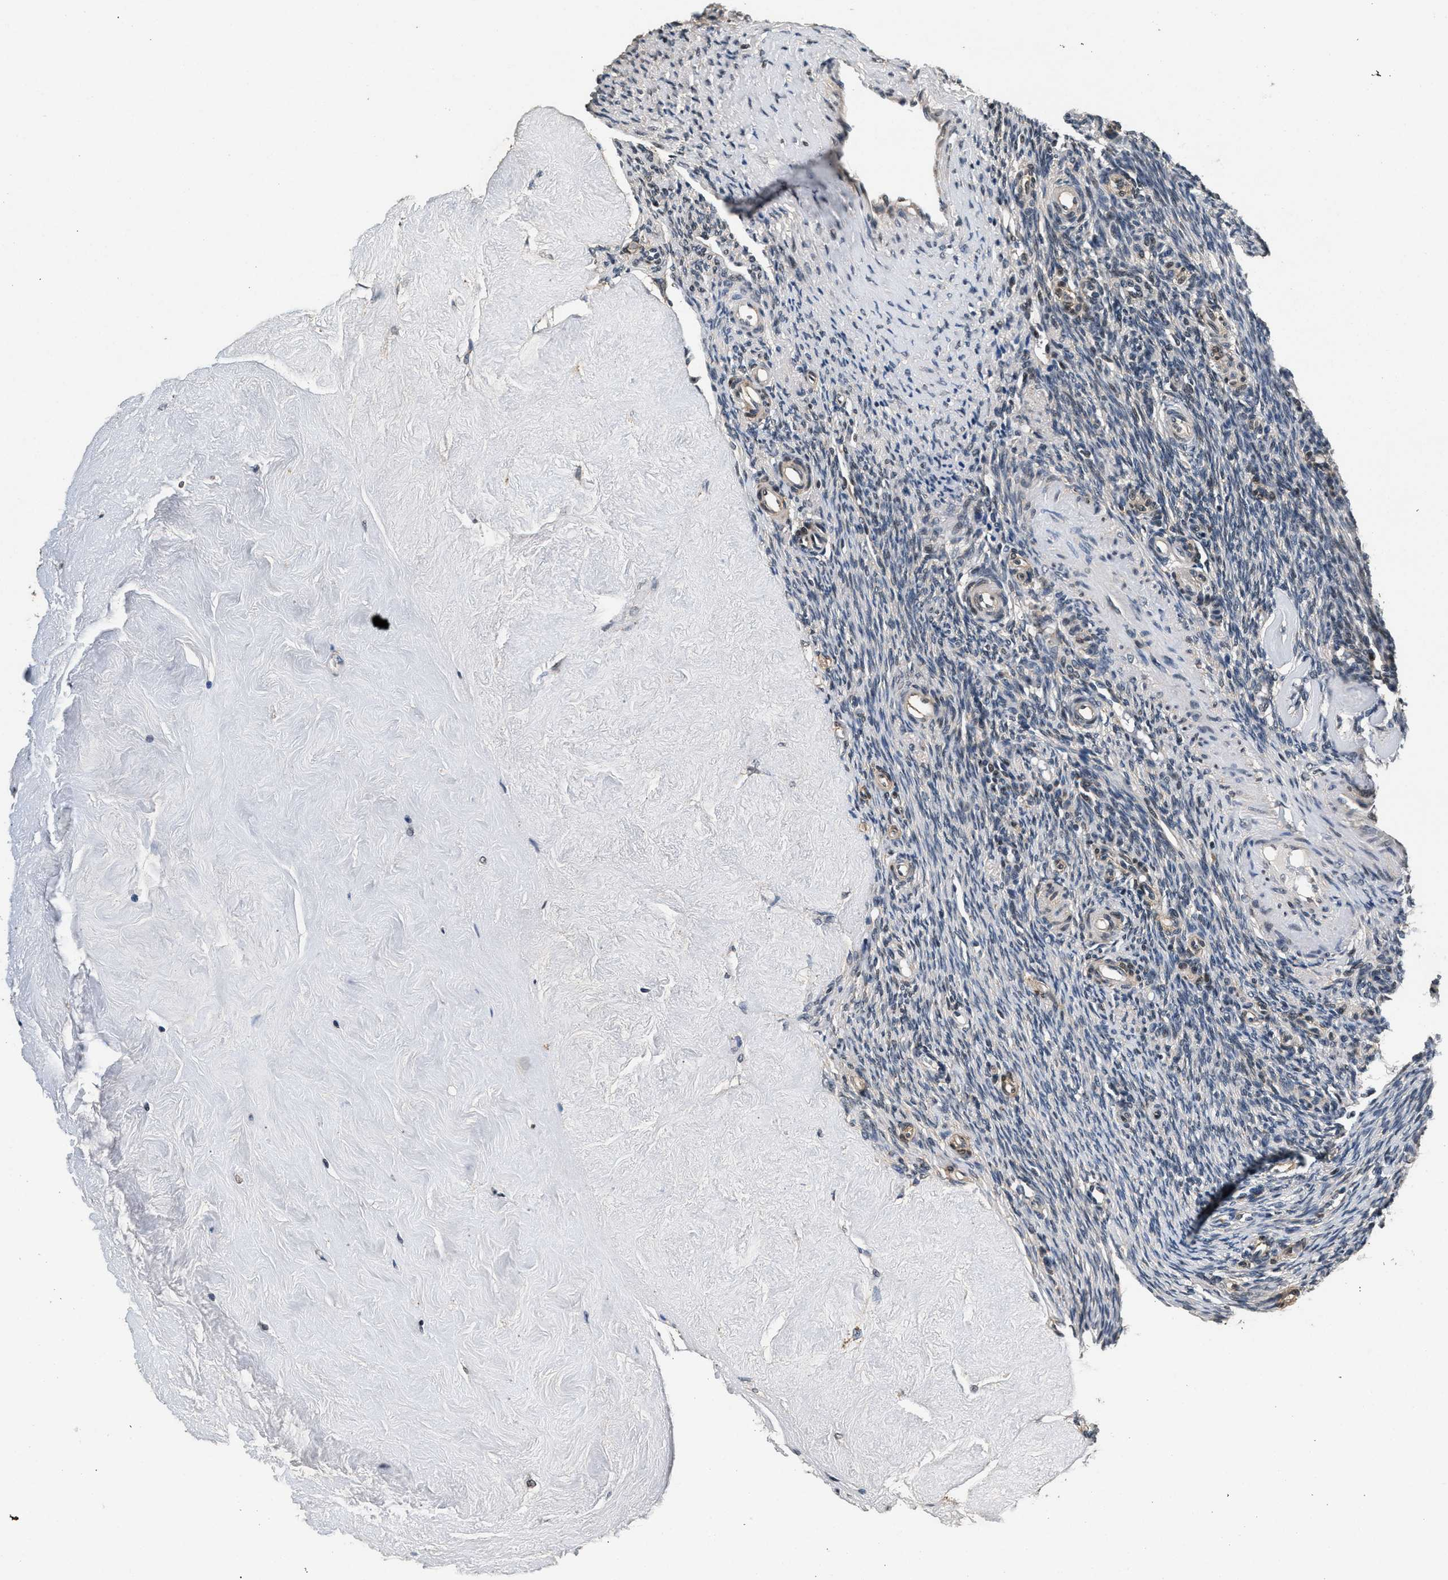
{"staining": {"intensity": "weak", "quantity": "<25%", "location": "cytoplasmic/membranous"}, "tissue": "ovary", "cell_type": "Ovarian stroma cells", "image_type": "normal", "snomed": [{"axis": "morphology", "description": "Normal tissue, NOS"}, {"axis": "topography", "description": "Ovary"}], "caption": "High power microscopy histopathology image of an immunohistochemistry (IHC) histopathology image of benign ovary, revealing no significant staining in ovarian stroma cells.", "gene": "RBM33", "patient": {"sex": "female", "age": 41}}